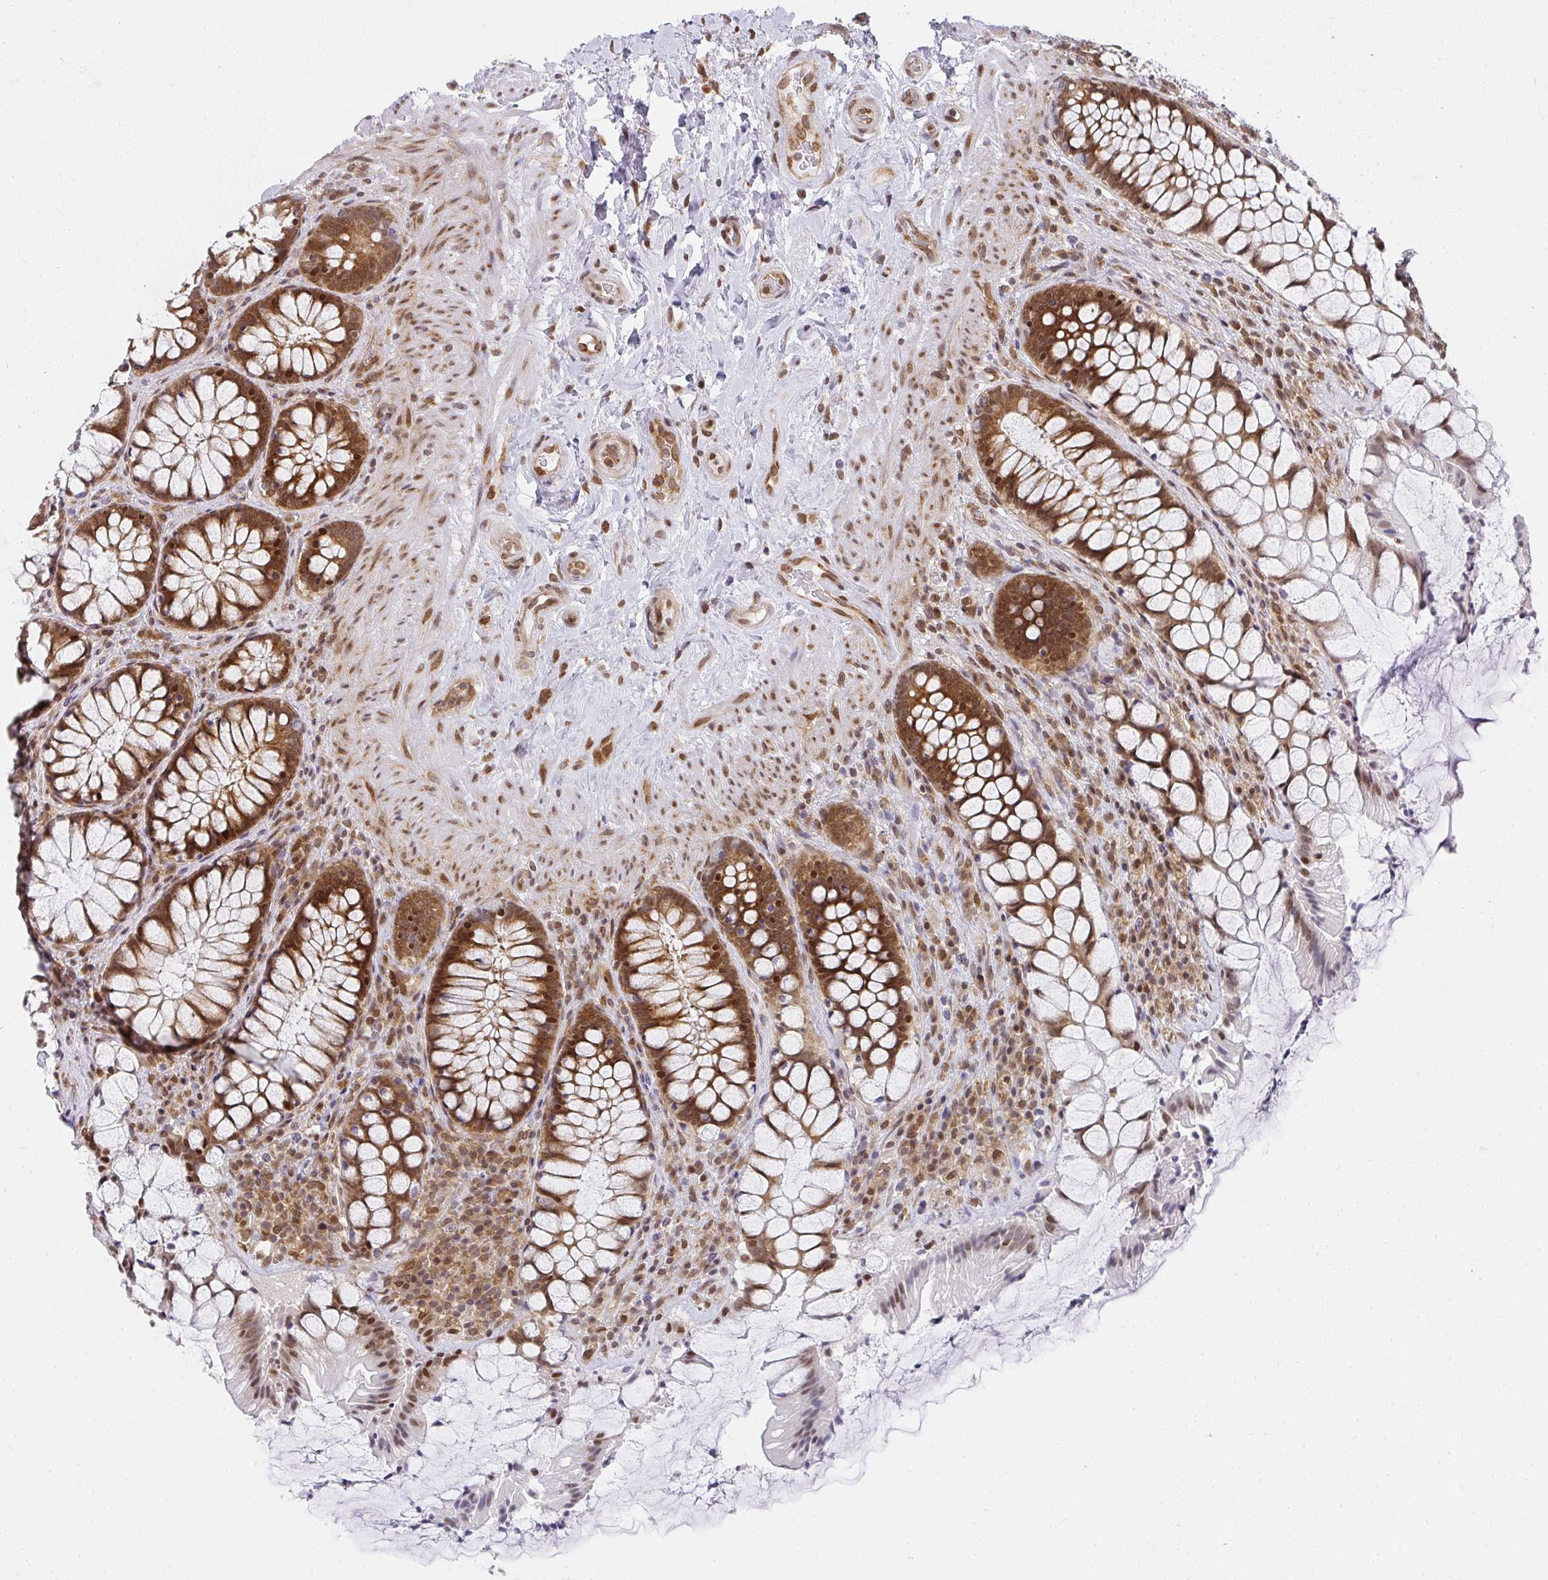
{"staining": {"intensity": "strong", "quantity": ">75%", "location": "cytoplasmic/membranous,nuclear"}, "tissue": "rectum", "cell_type": "Glandular cells", "image_type": "normal", "snomed": [{"axis": "morphology", "description": "Normal tissue, NOS"}, {"axis": "topography", "description": "Rectum"}], "caption": "A brown stain shows strong cytoplasmic/membranous,nuclear positivity of a protein in glandular cells of normal human rectum. (DAB IHC, brown staining for protein, blue staining for nuclei).", "gene": "SYNCRIP", "patient": {"sex": "female", "age": 58}}